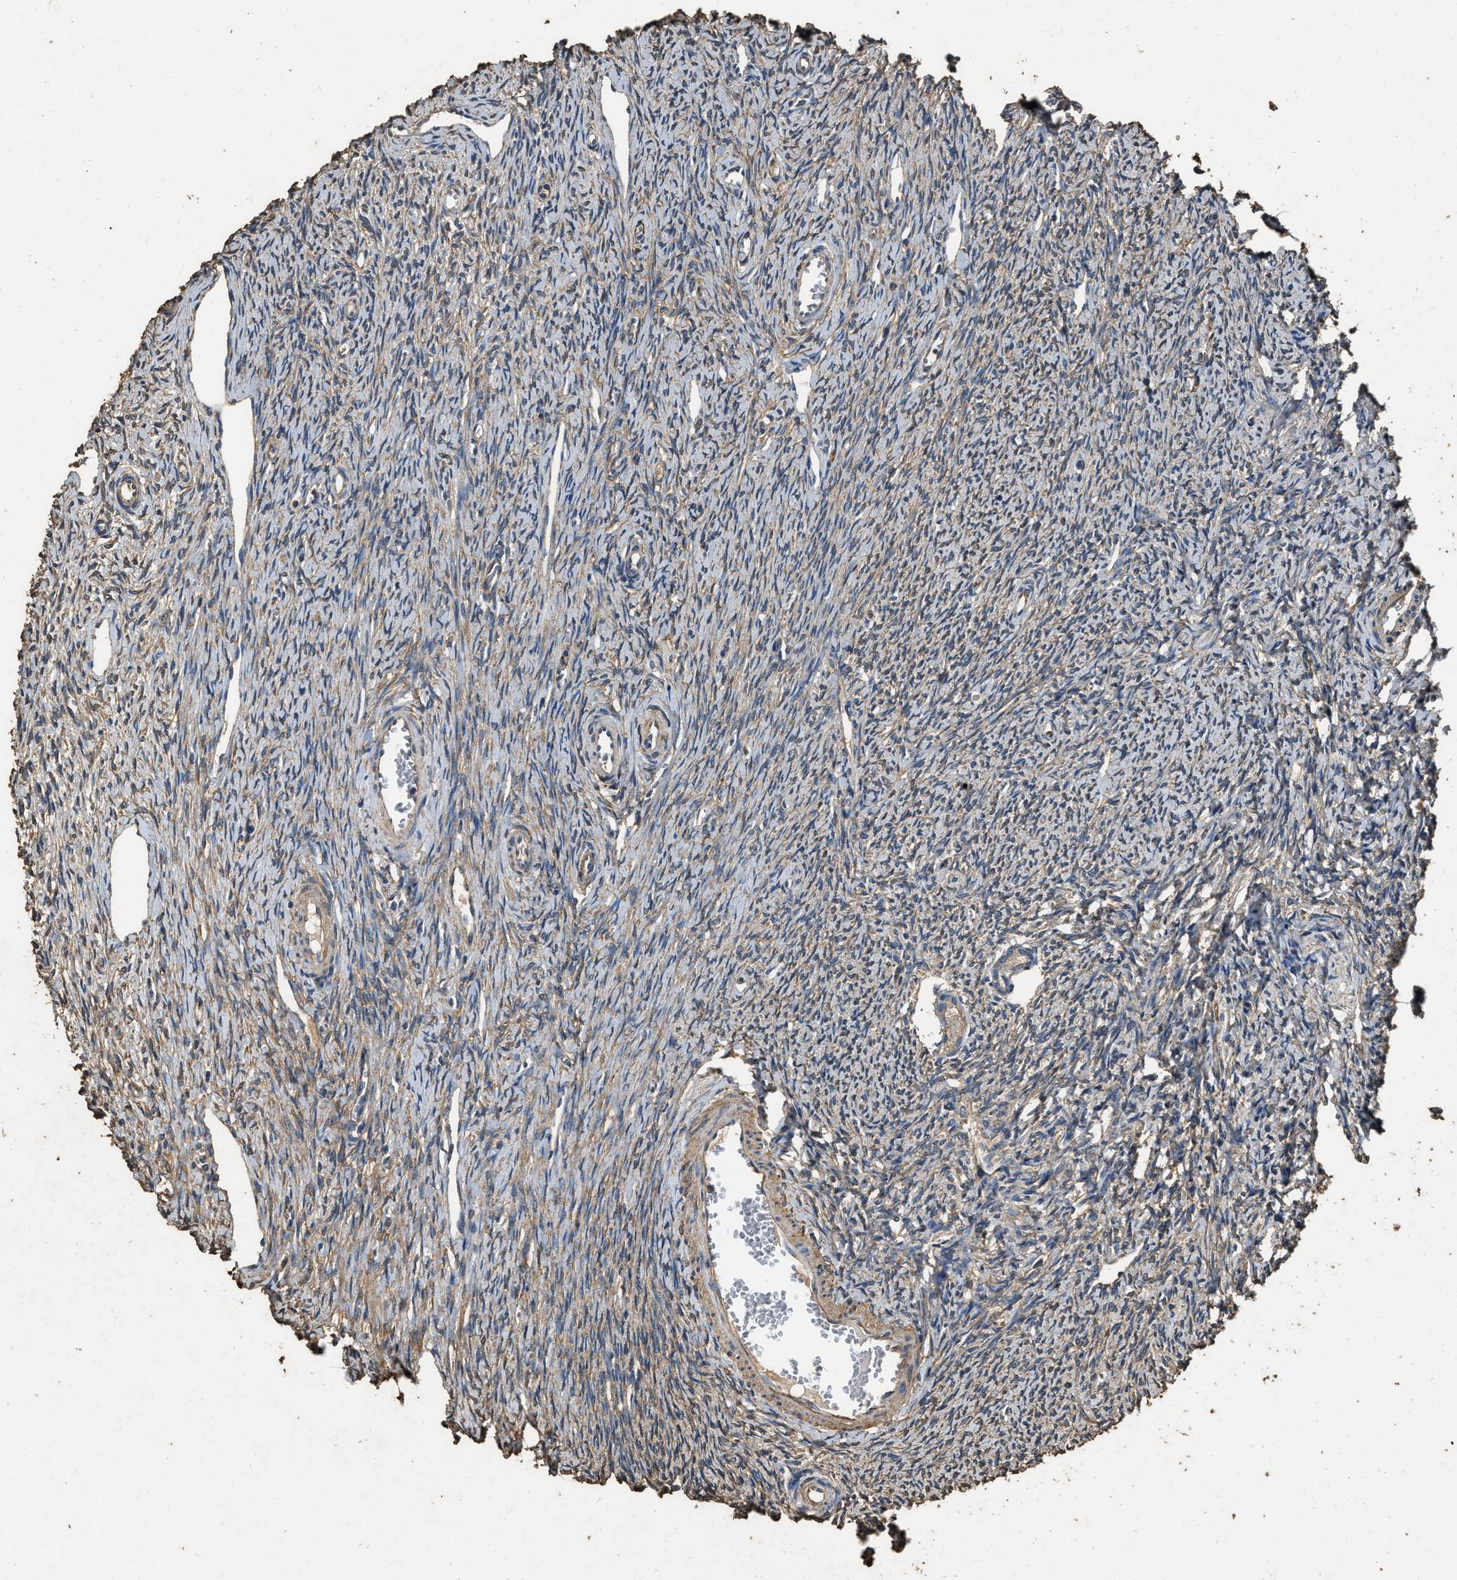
{"staining": {"intensity": "weak", "quantity": "25%-75%", "location": "cytoplasmic/membranous"}, "tissue": "ovary", "cell_type": "Follicle cells", "image_type": "normal", "snomed": [{"axis": "morphology", "description": "Normal tissue, NOS"}, {"axis": "topography", "description": "Ovary"}], "caption": "The immunohistochemical stain labels weak cytoplasmic/membranous positivity in follicle cells of unremarkable ovary.", "gene": "MIB1", "patient": {"sex": "female", "age": 33}}